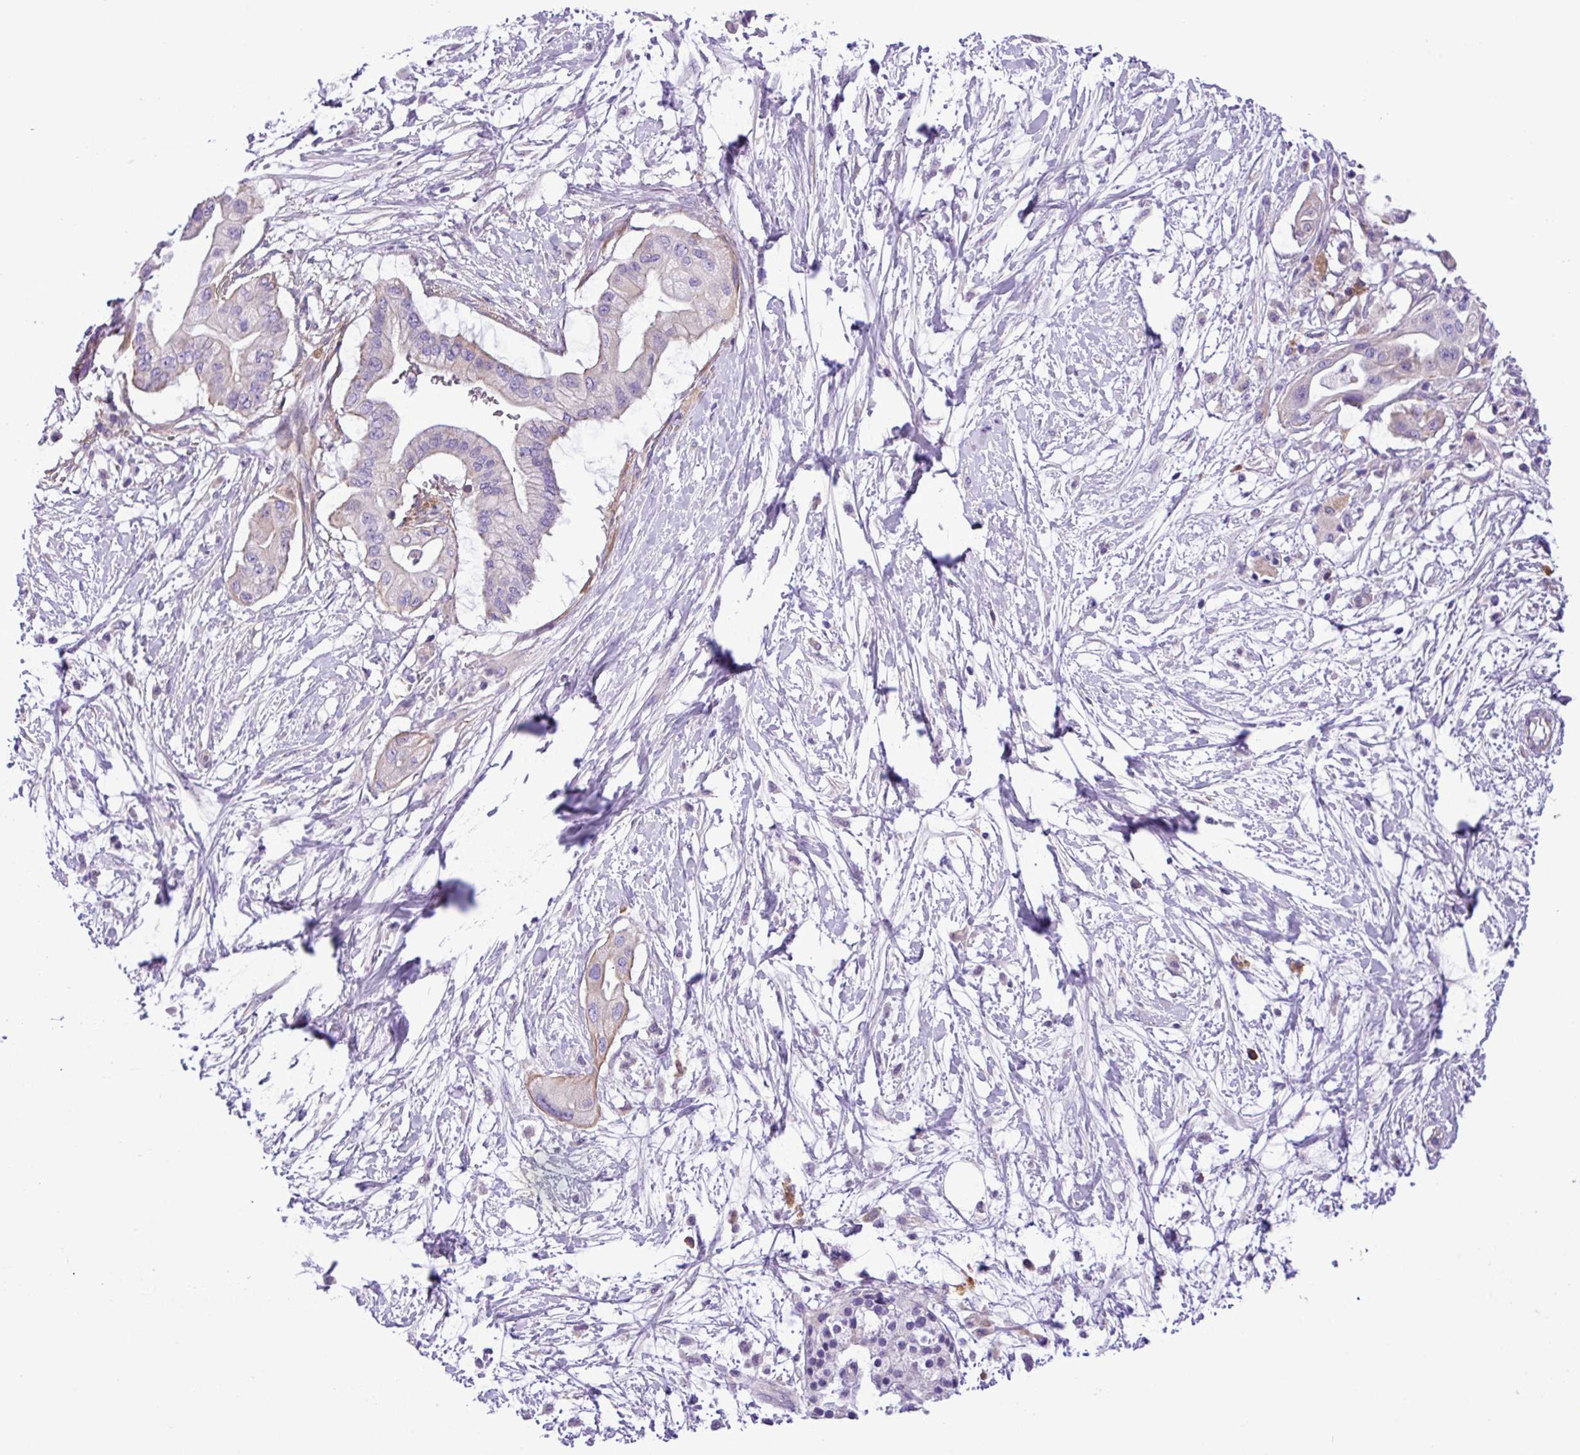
{"staining": {"intensity": "weak", "quantity": "<25%", "location": "cytoplasmic/membranous"}, "tissue": "pancreatic cancer", "cell_type": "Tumor cells", "image_type": "cancer", "snomed": [{"axis": "morphology", "description": "Adenocarcinoma, NOS"}, {"axis": "topography", "description": "Pancreas"}], "caption": "Tumor cells show no significant protein positivity in pancreatic adenocarcinoma.", "gene": "C11orf91", "patient": {"sex": "male", "age": 68}}